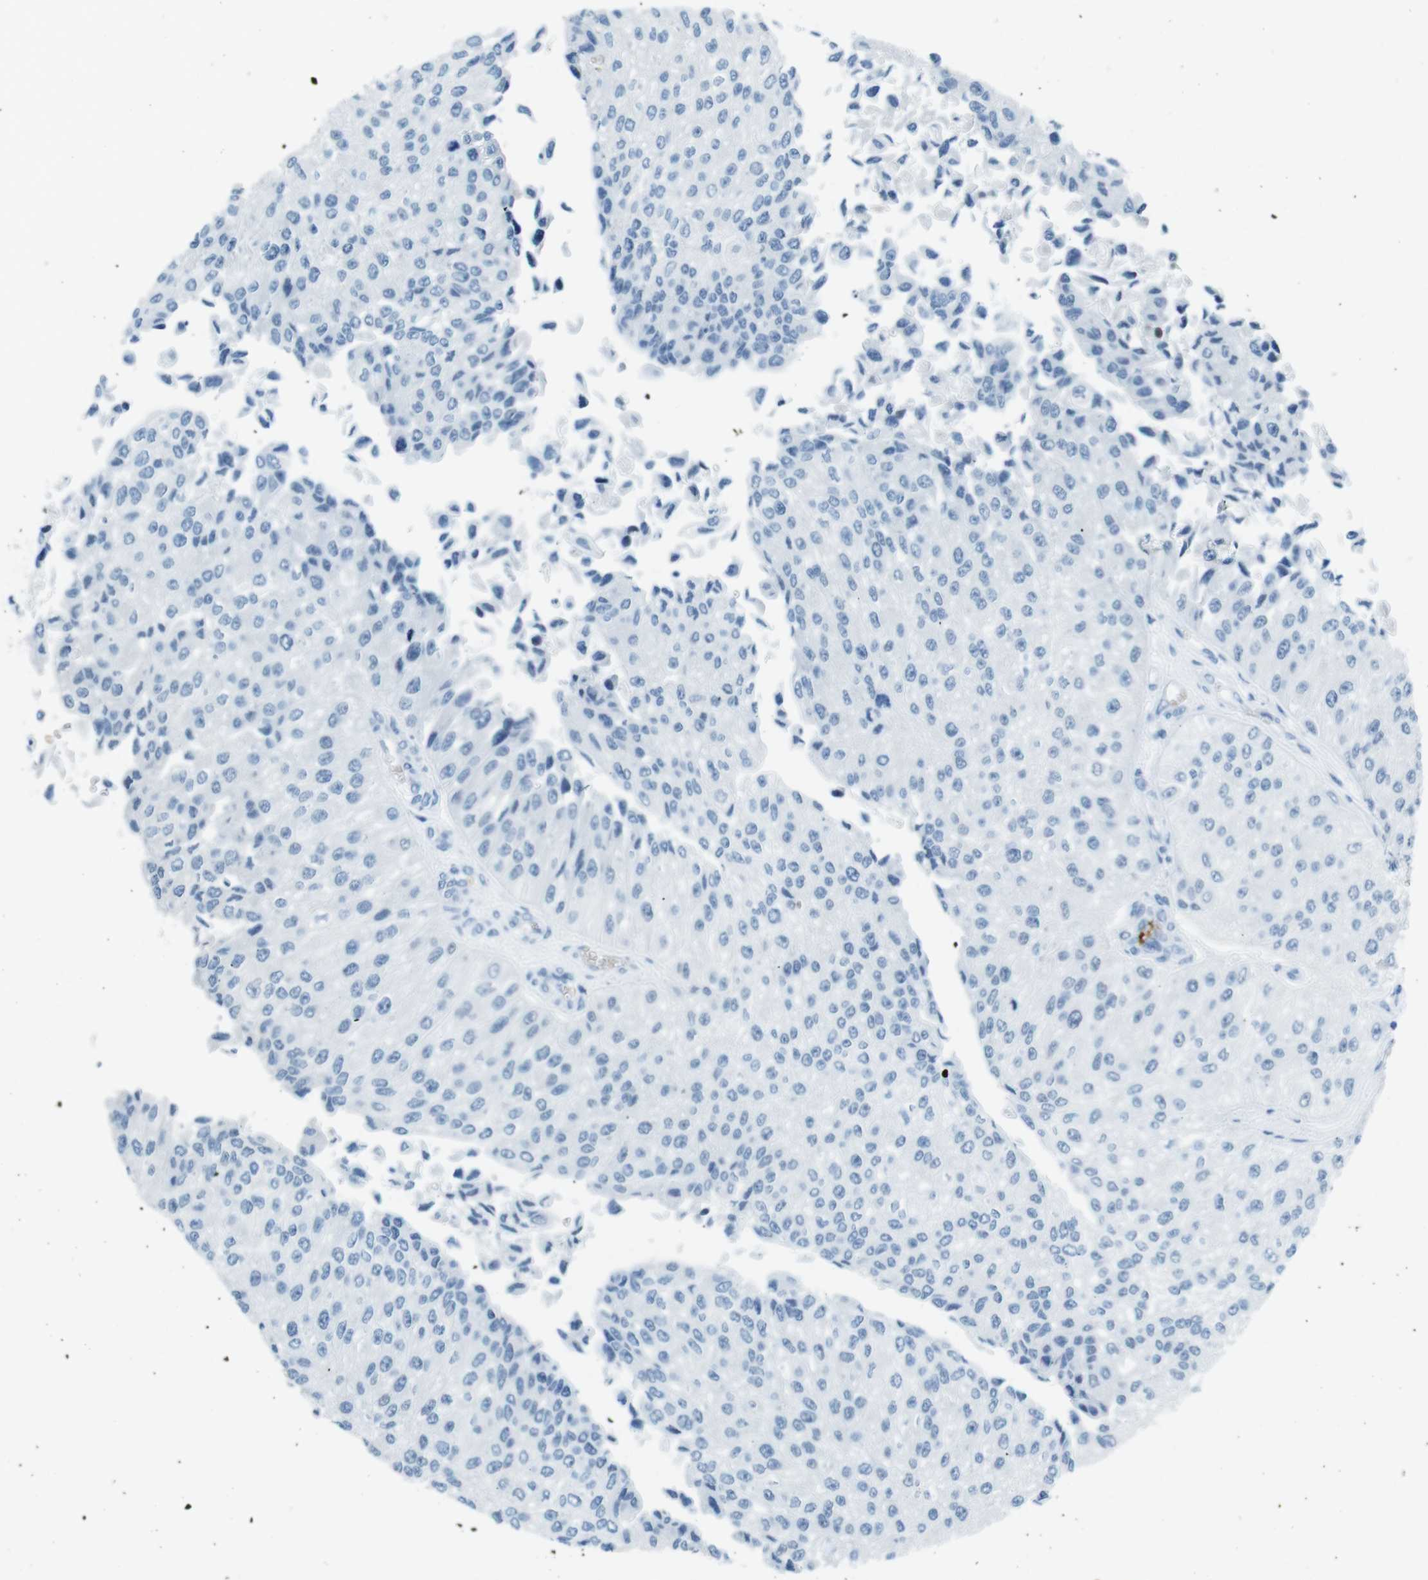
{"staining": {"intensity": "negative", "quantity": "none", "location": "none"}, "tissue": "urothelial cancer", "cell_type": "Tumor cells", "image_type": "cancer", "snomed": [{"axis": "morphology", "description": "Urothelial carcinoma, High grade"}, {"axis": "topography", "description": "Kidney"}, {"axis": "topography", "description": "Urinary bladder"}], "caption": "Tumor cells are negative for protein expression in human urothelial cancer. (Stains: DAB (3,3'-diaminobenzidine) immunohistochemistry (IHC) with hematoxylin counter stain, Microscopy: brightfield microscopy at high magnification).", "gene": "TFAP2C", "patient": {"sex": "male", "age": 77}}